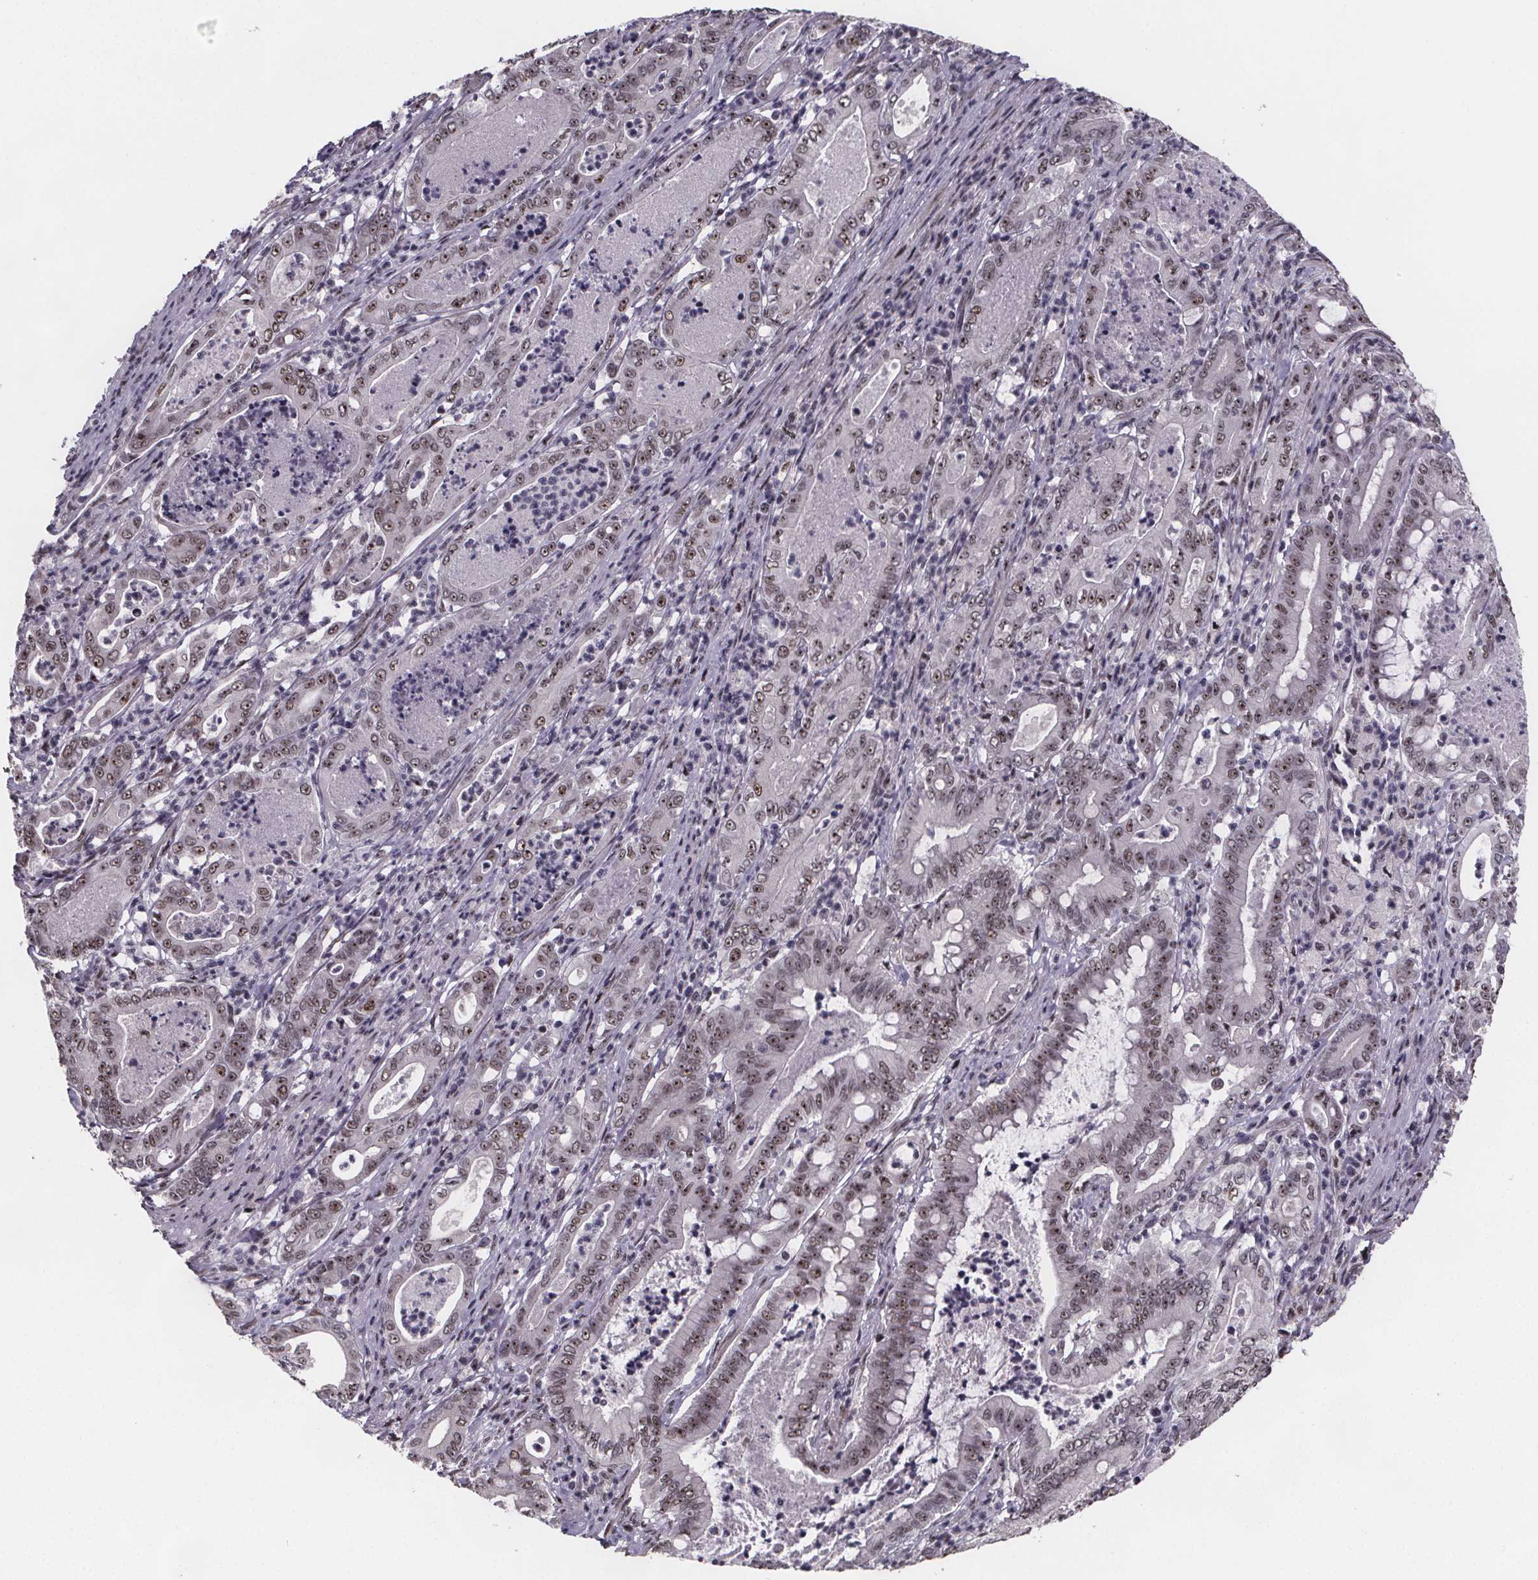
{"staining": {"intensity": "weak", "quantity": ">75%", "location": "nuclear"}, "tissue": "pancreatic cancer", "cell_type": "Tumor cells", "image_type": "cancer", "snomed": [{"axis": "morphology", "description": "Adenocarcinoma, NOS"}, {"axis": "topography", "description": "Pancreas"}], "caption": "Immunohistochemistry (IHC) photomicrograph of human pancreatic cancer stained for a protein (brown), which demonstrates low levels of weak nuclear expression in approximately >75% of tumor cells.", "gene": "U2SURP", "patient": {"sex": "male", "age": 71}}